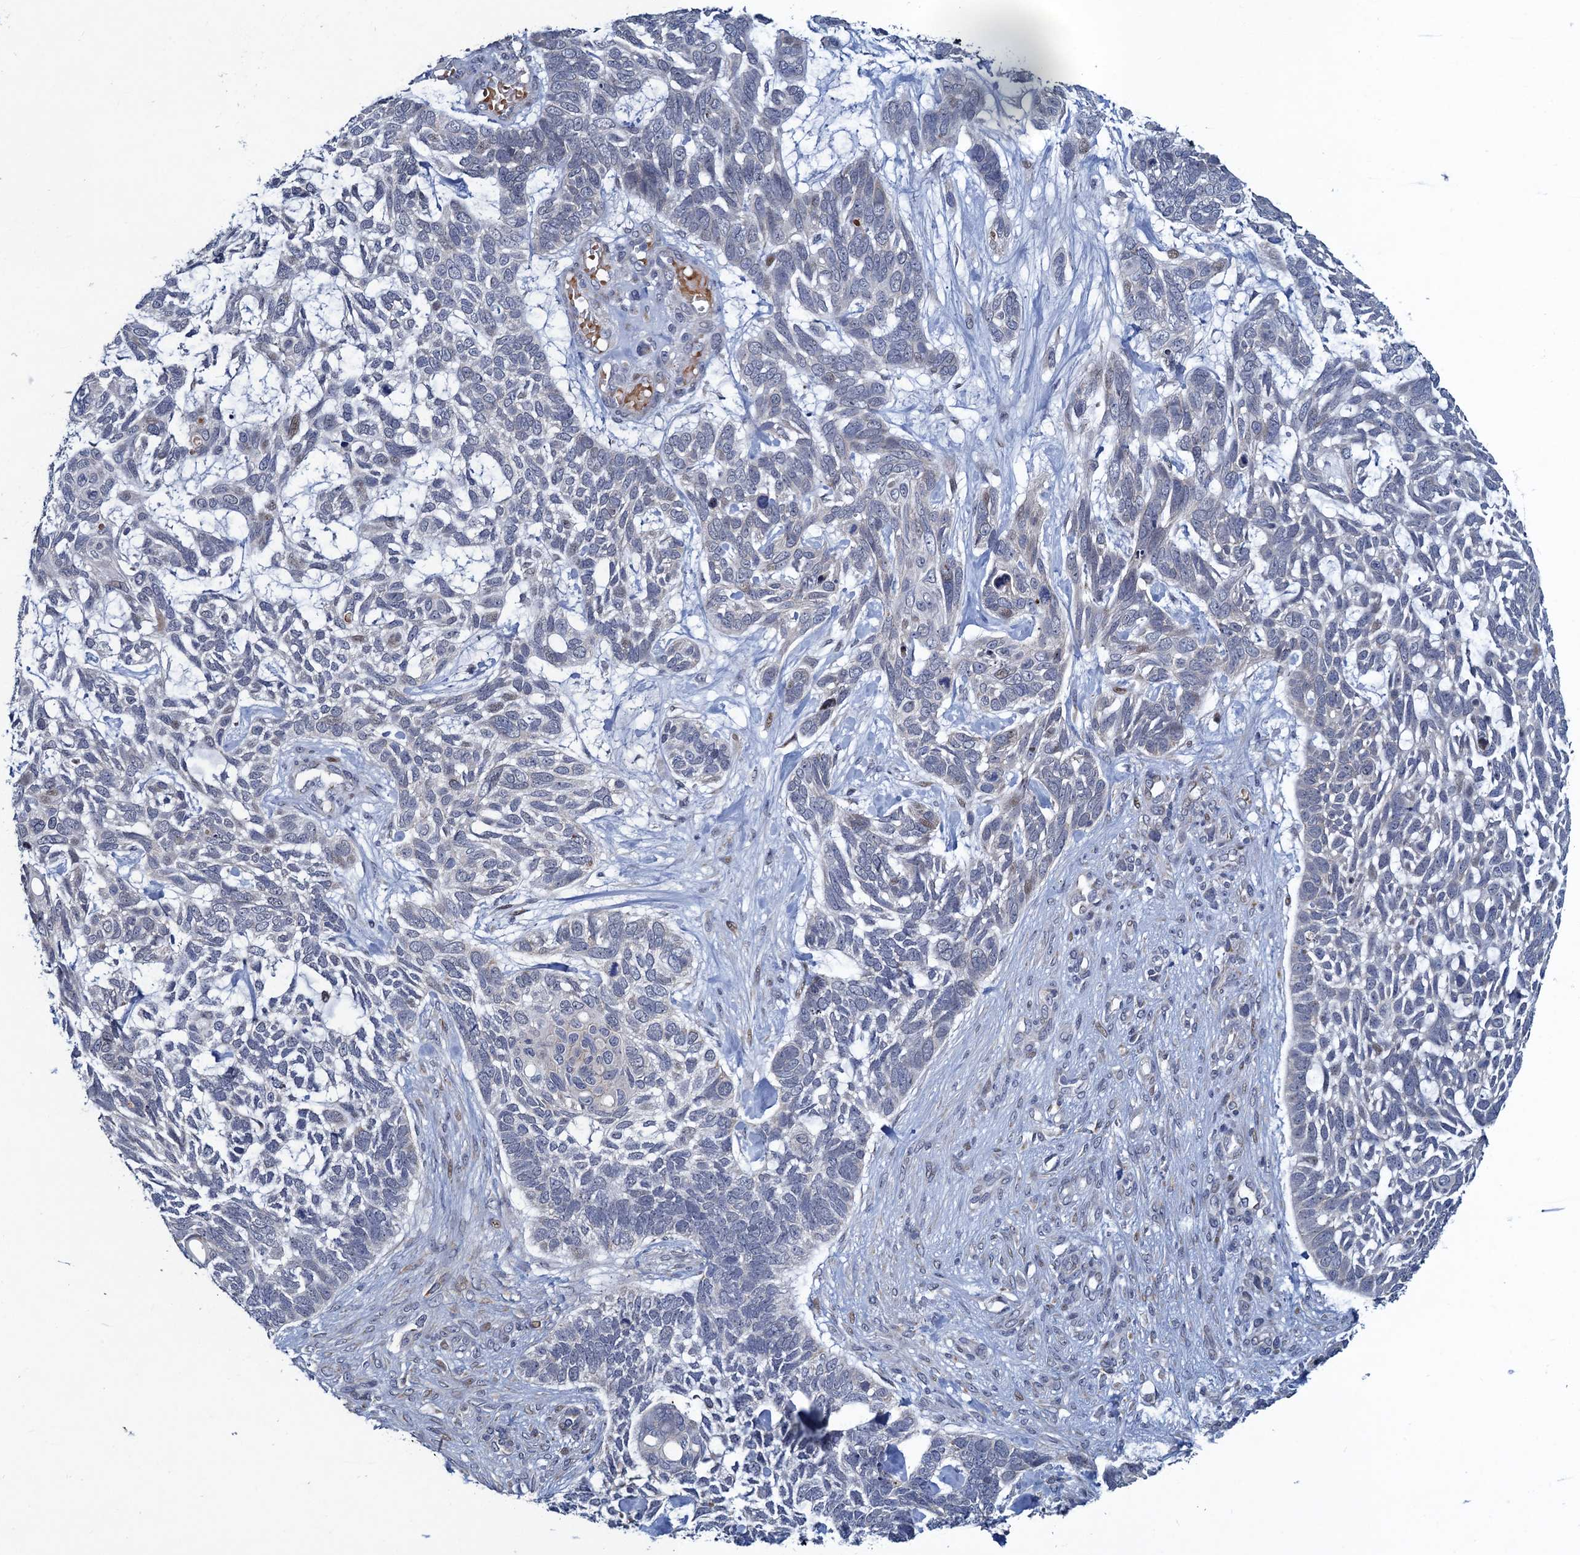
{"staining": {"intensity": "negative", "quantity": "none", "location": "none"}, "tissue": "skin cancer", "cell_type": "Tumor cells", "image_type": "cancer", "snomed": [{"axis": "morphology", "description": "Basal cell carcinoma"}, {"axis": "topography", "description": "Skin"}], "caption": "Histopathology image shows no significant protein positivity in tumor cells of skin basal cell carcinoma. The staining is performed using DAB (3,3'-diaminobenzidine) brown chromogen with nuclei counter-stained in using hematoxylin.", "gene": "ATOSA", "patient": {"sex": "male", "age": 88}}